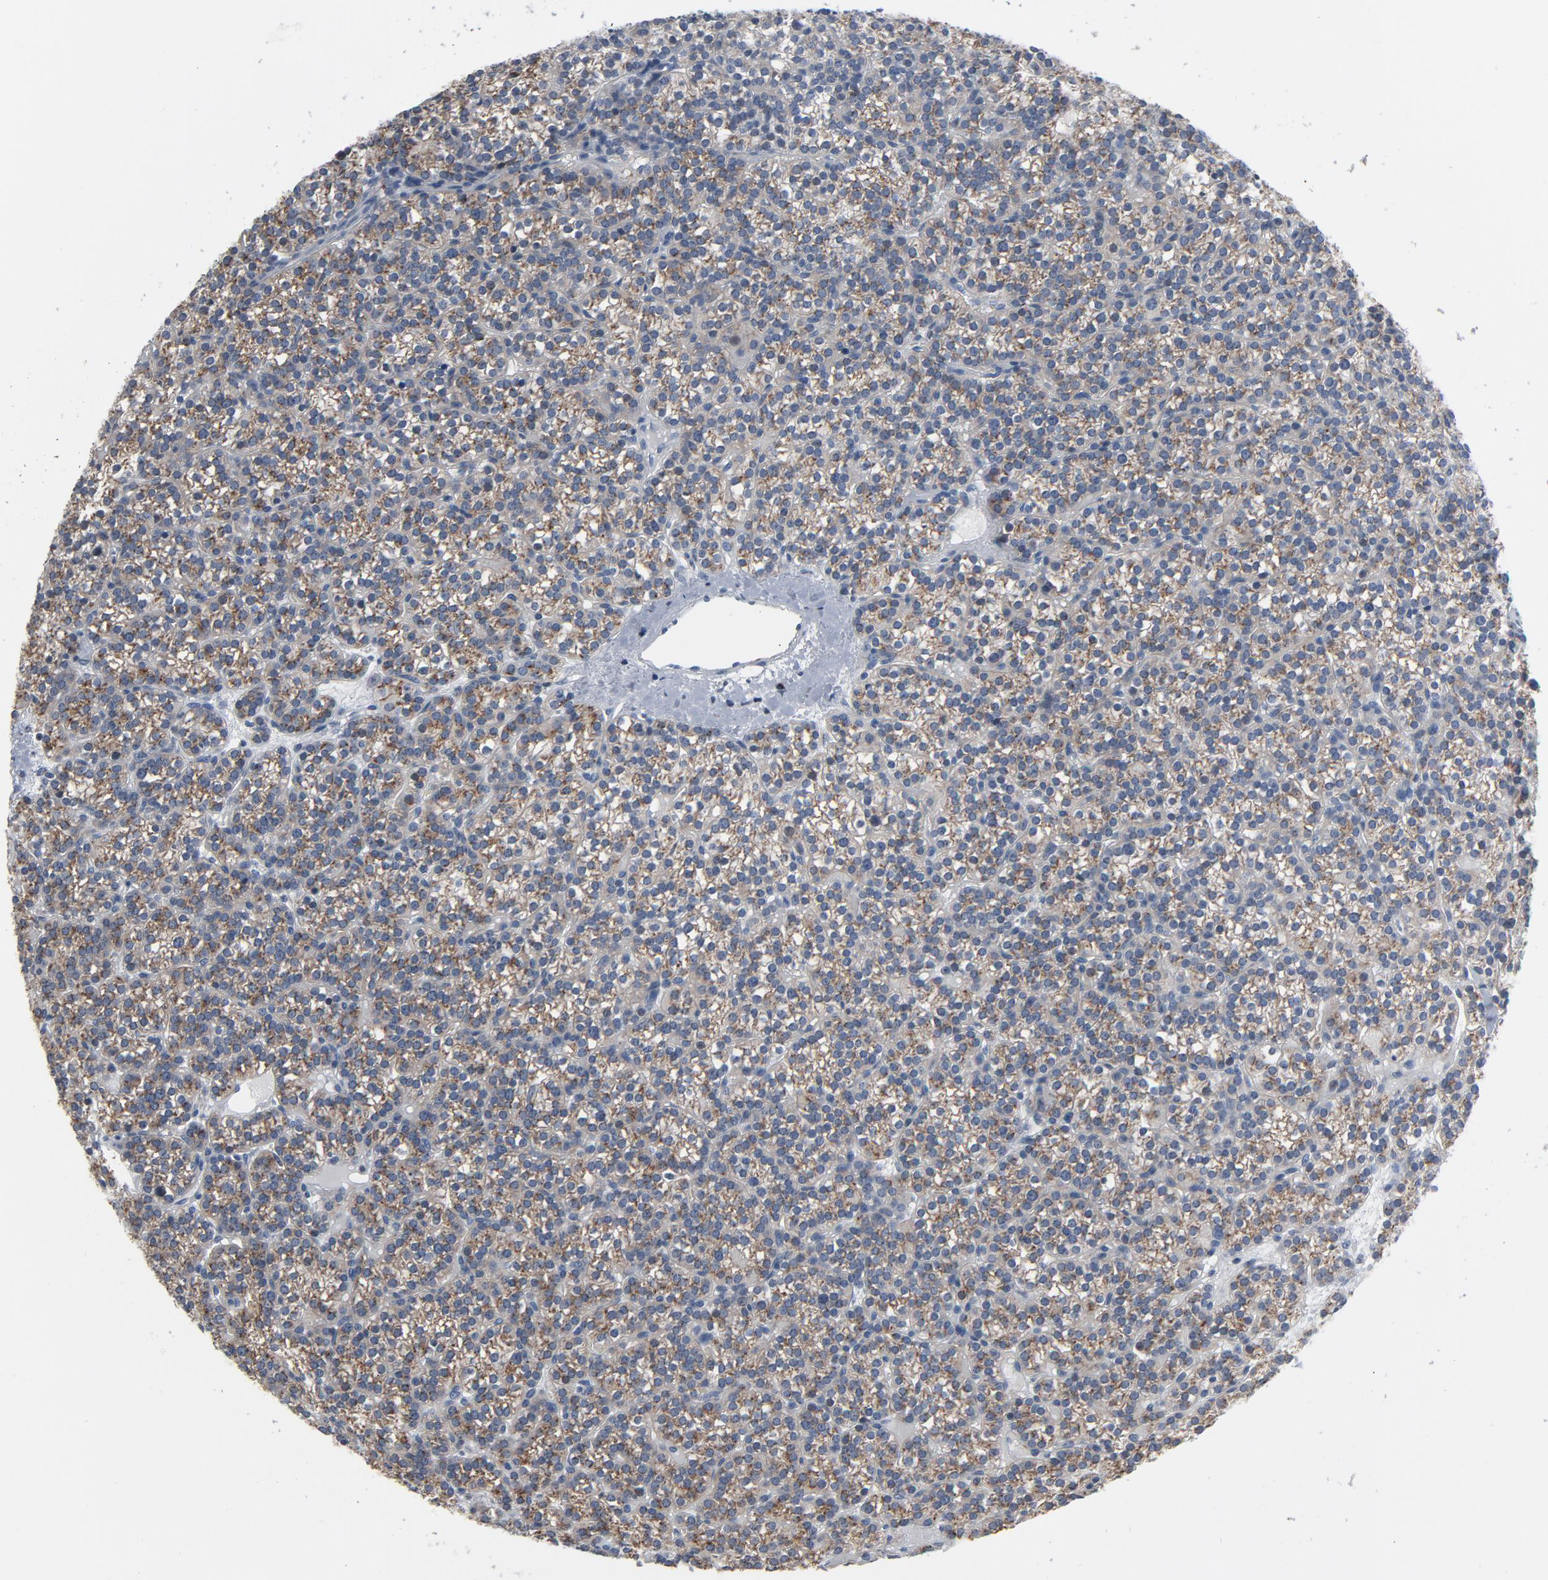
{"staining": {"intensity": "moderate", "quantity": ">75%", "location": "cytoplasmic/membranous"}, "tissue": "parathyroid gland", "cell_type": "Glandular cells", "image_type": "normal", "snomed": [{"axis": "morphology", "description": "Normal tissue, NOS"}, {"axis": "topography", "description": "Parathyroid gland"}], "caption": "High-power microscopy captured an immunohistochemistry micrograph of benign parathyroid gland, revealing moderate cytoplasmic/membranous positivity in about >75% of glandular cells.", "gene": "YIPF6", "patient": {"sex": "female", "age": 50}}